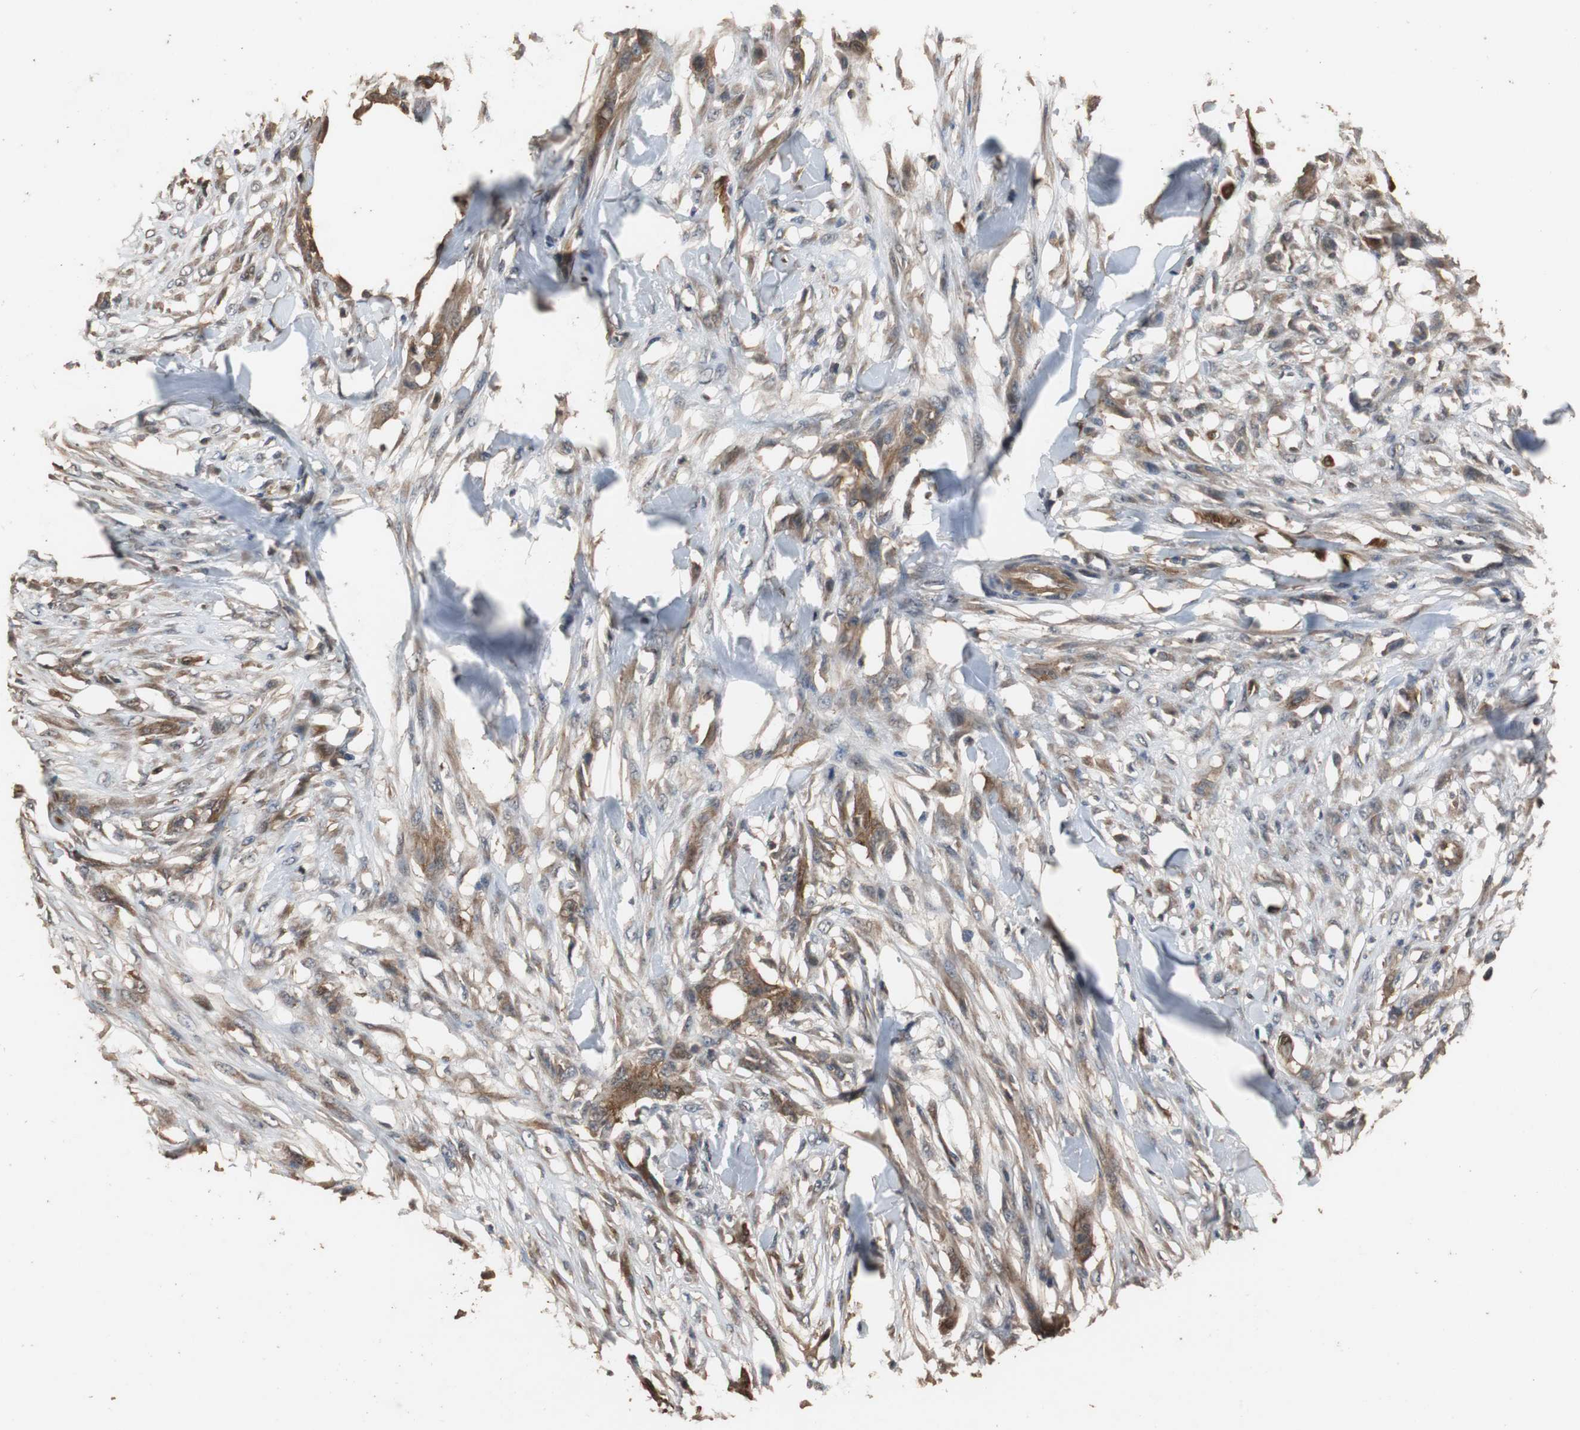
{"staining": {"intensity": "moderate", "quantity": "25%-75%", "location": "cytoplasmic/membranous"}, "tissue": "skin cancer", "cell_type": "Tumor cells", "image_type": "cancer", "snomed": [{"axis": "morphology", "description": "Normal tissue, NOS"}, {"axis": "morphology", "description": "Squamous cell carcinoma, NOS"}, {"axis": "topography", "description": "Skin"}], "caption": "A brown stain highlights moderate cytoplasmic/membranous staining of a protein in human skin cancer tumor cells.", "gene": "NDRG1", "patient": {"sex": "female", "age": 59}}